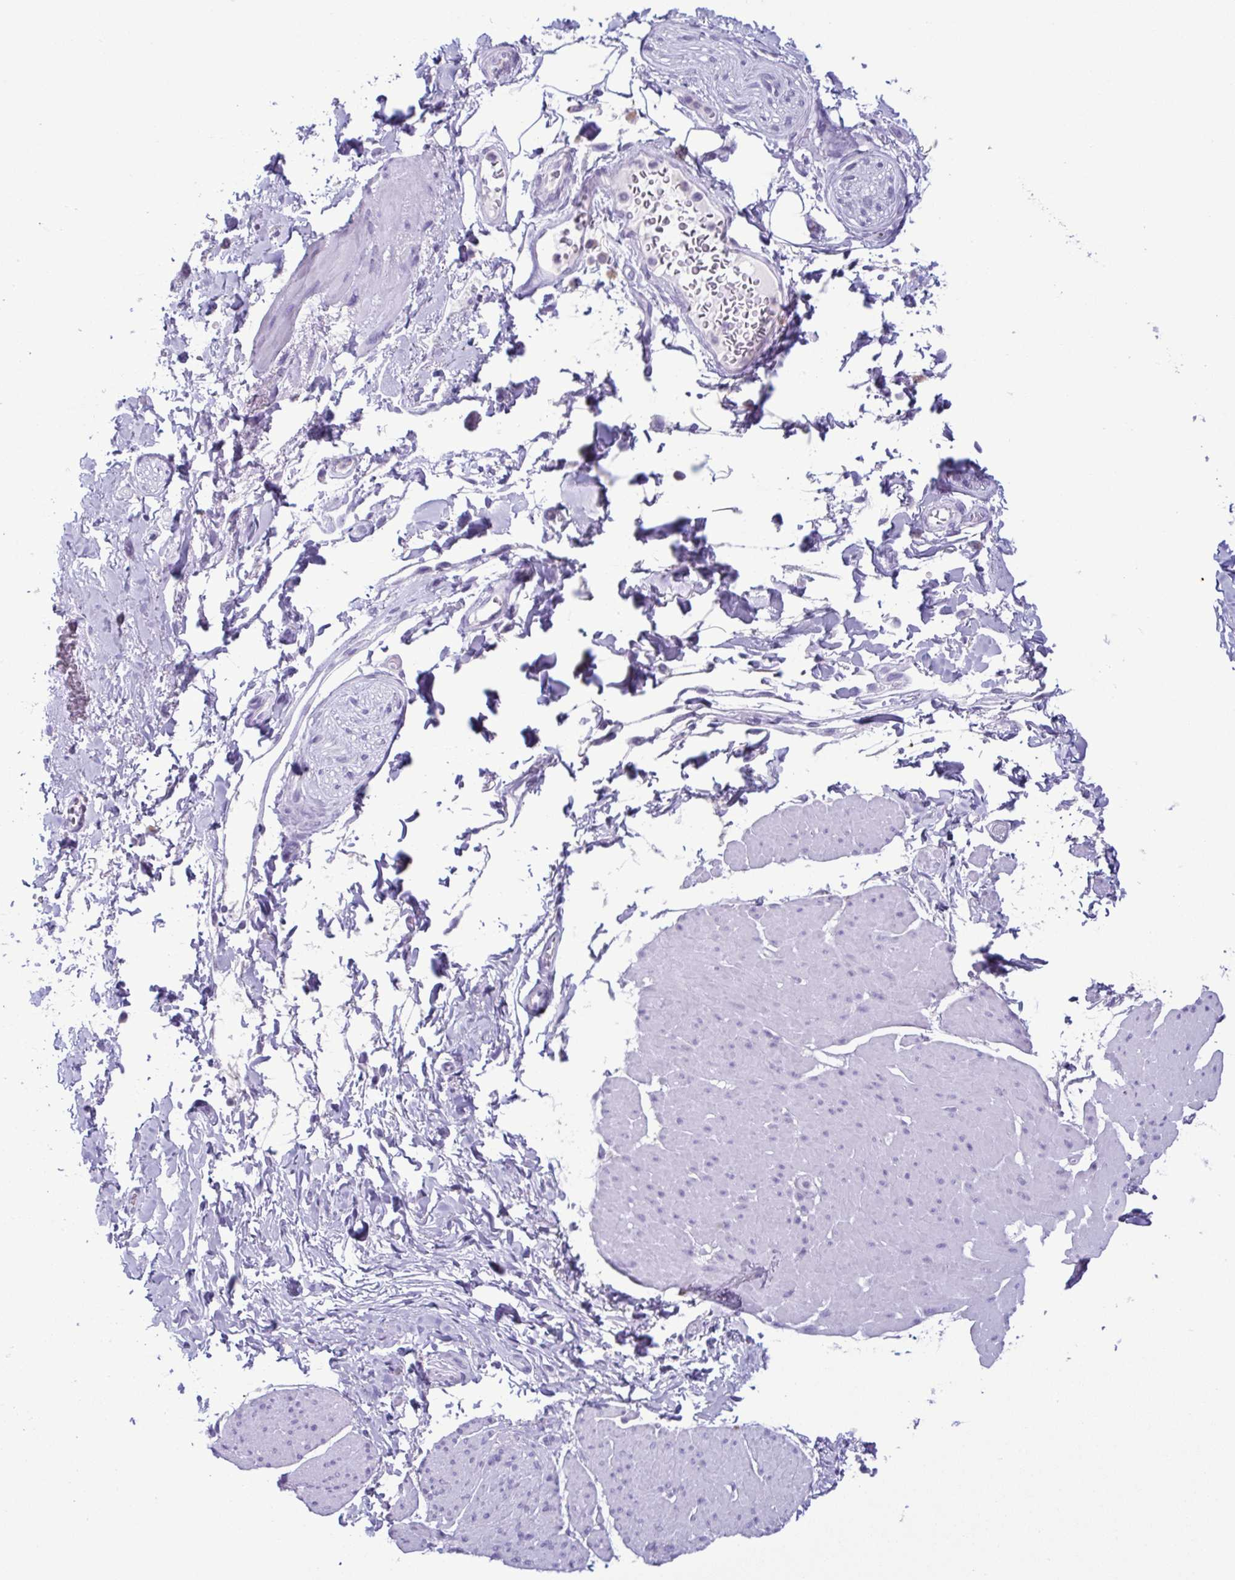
{"staining": {"intensity": "negative", "quantity": "none", "location": "none"}, "tissue": "adipose tissue", "cell_type": "Adipocytes", "image_type": "normal", "snomed": [{"axis": "morphology", "description": "Normal tissue, NOS"}, {"axis": "topography", "description": "Urinary bladder"}, {"axis": "topography", "description": "Peripheral nerve tissue"}], "caption": "Adipocytes are negative for protein expression in normal human adipose tissue. (DAB (3,3'-diaminobenzidine) IHC with hematoxylin counter stain).", "gene": "LTF", "patient": {"sex": "female", "age": 60}}